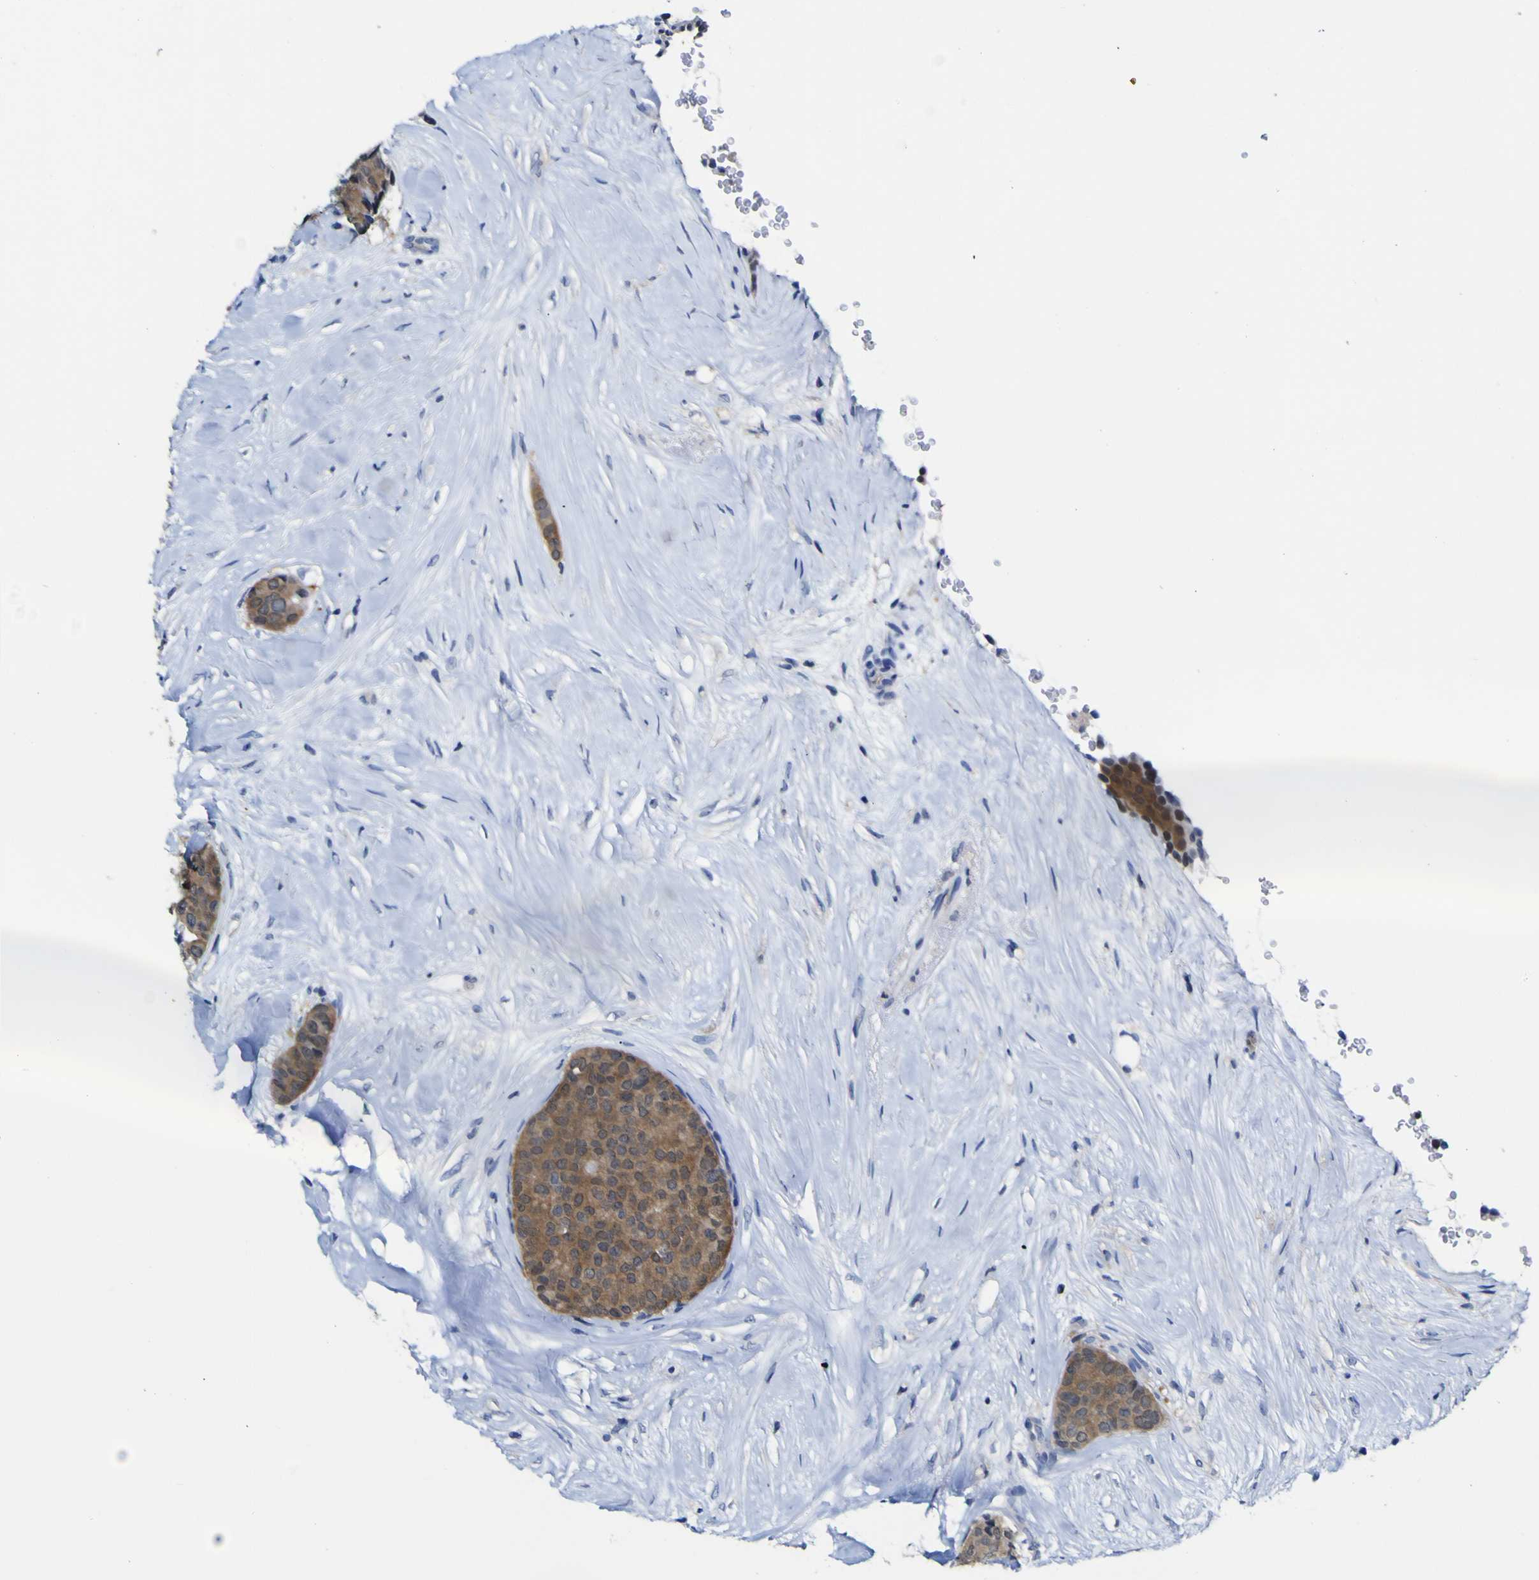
{"staining": {"intensity": "moderate", "quantity": ">75%", "location": "cytoplasmic/membranous"}, "tissue": "breast cancer", "cell_type": "Tumor cells", "image_type": "cancer", "snomed": [{"axis": "morphology", "description": "Duct carcinoma"}, {"axis": "topography", "description": "Breast"}], "caption": "The histopathology image displays staining of breast cancer (infiltrating ductal carcinoma), revealing moderate cytoplasmic/membranous protein positivity (brown color) within tumor cells.", "gene": "CASP6", "patient": {"sex": "female", "age": 75}}